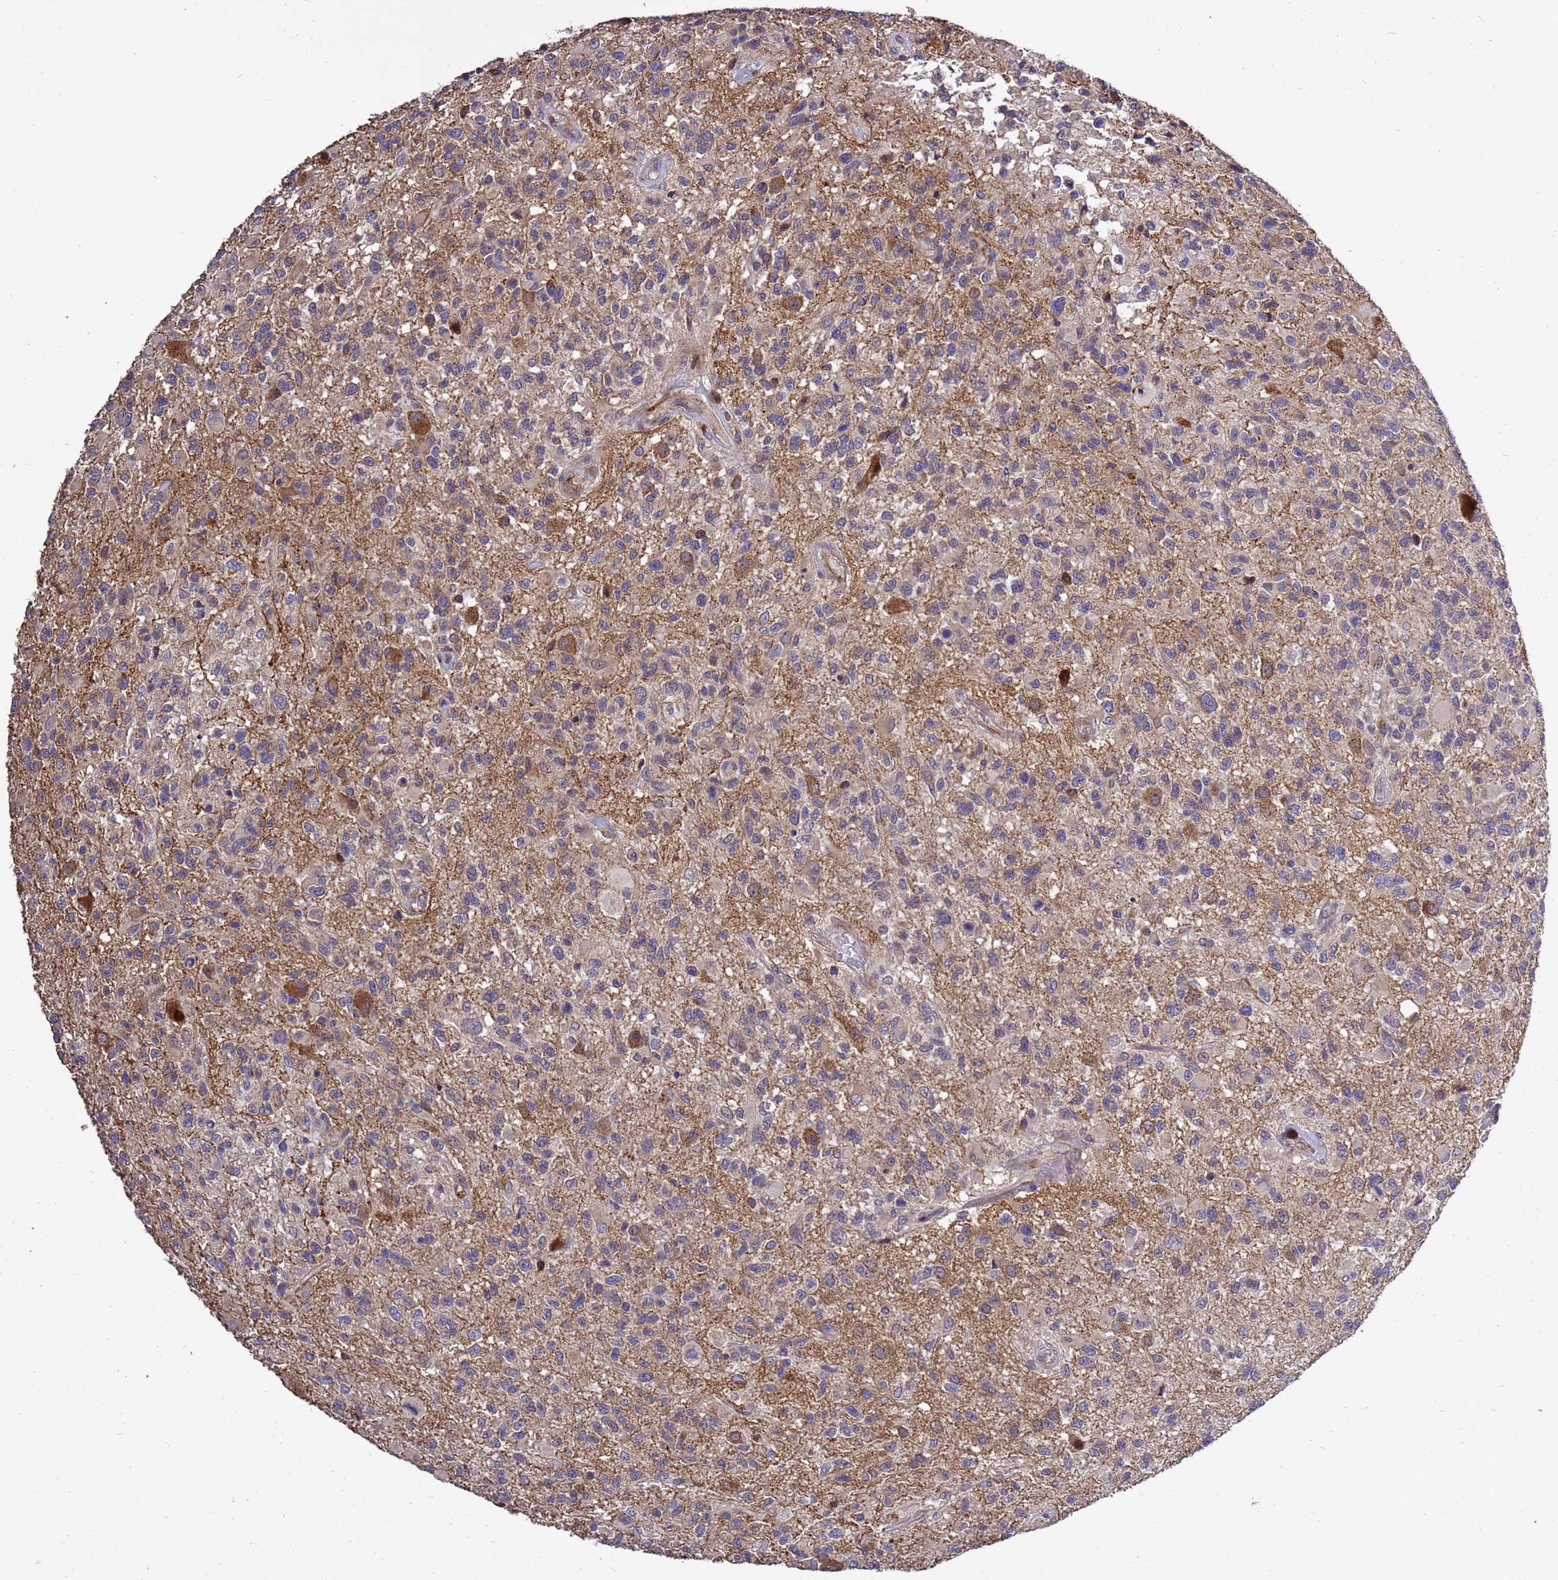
{"staining": {"intensity": "negative", "quantity": "none", "location": "none"}, "tissue": "glioma", "cell_type": "Tumor cells", "image_type": "cancer", "snomed": [{"axis": "morphology", "description": "Glioma, malignant, High grade"}, {"axis": "morphology", "description": "Glioblastoma, NOS"}, {"axis": "topography", "description": "Brain"}], "caption": "Immunohistochemical staining of human glioma reveals no significant expression in tumor cells.", "gene": "RSPRY1", "patient": {"sex": "male", "age": 60}}